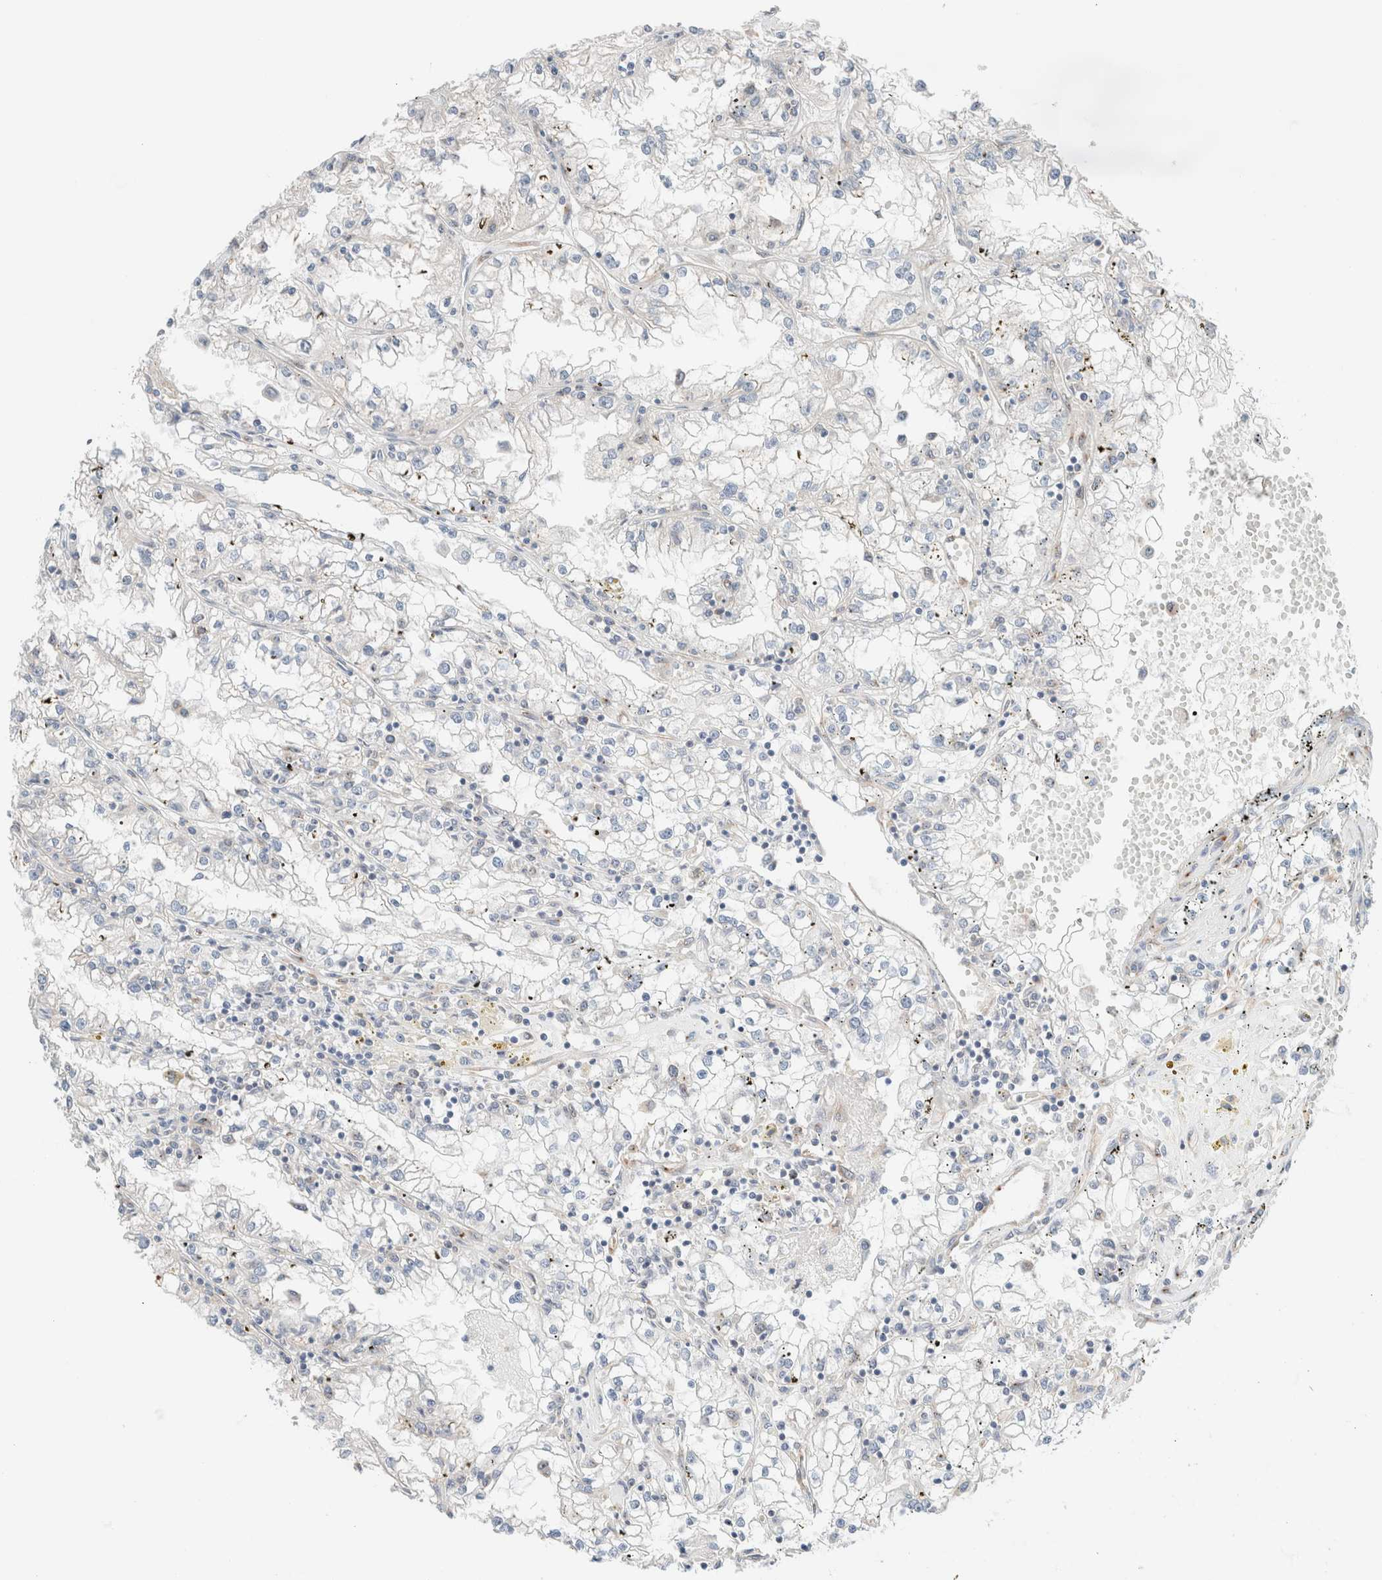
{"staining": {"intensity": "negative", "quantity": "none", "location": "none"}, "tissue": "renal cancer", "cell_type": "Tumor cells", "image_type": "cancer", "snomed": [{"axis": "morphology", "description": "Adenocarcinoma, NOS"}, {"axis": "topography", "description": "Kidney"}], "caption": "Immunohistochemistry micrograph of human renal cancer (adenocarcinoma) stained for a protein (brown), which shows no expression in tumor cells.", "gene": "CASC3", "patient": {"sex": "male", "age": 56}}